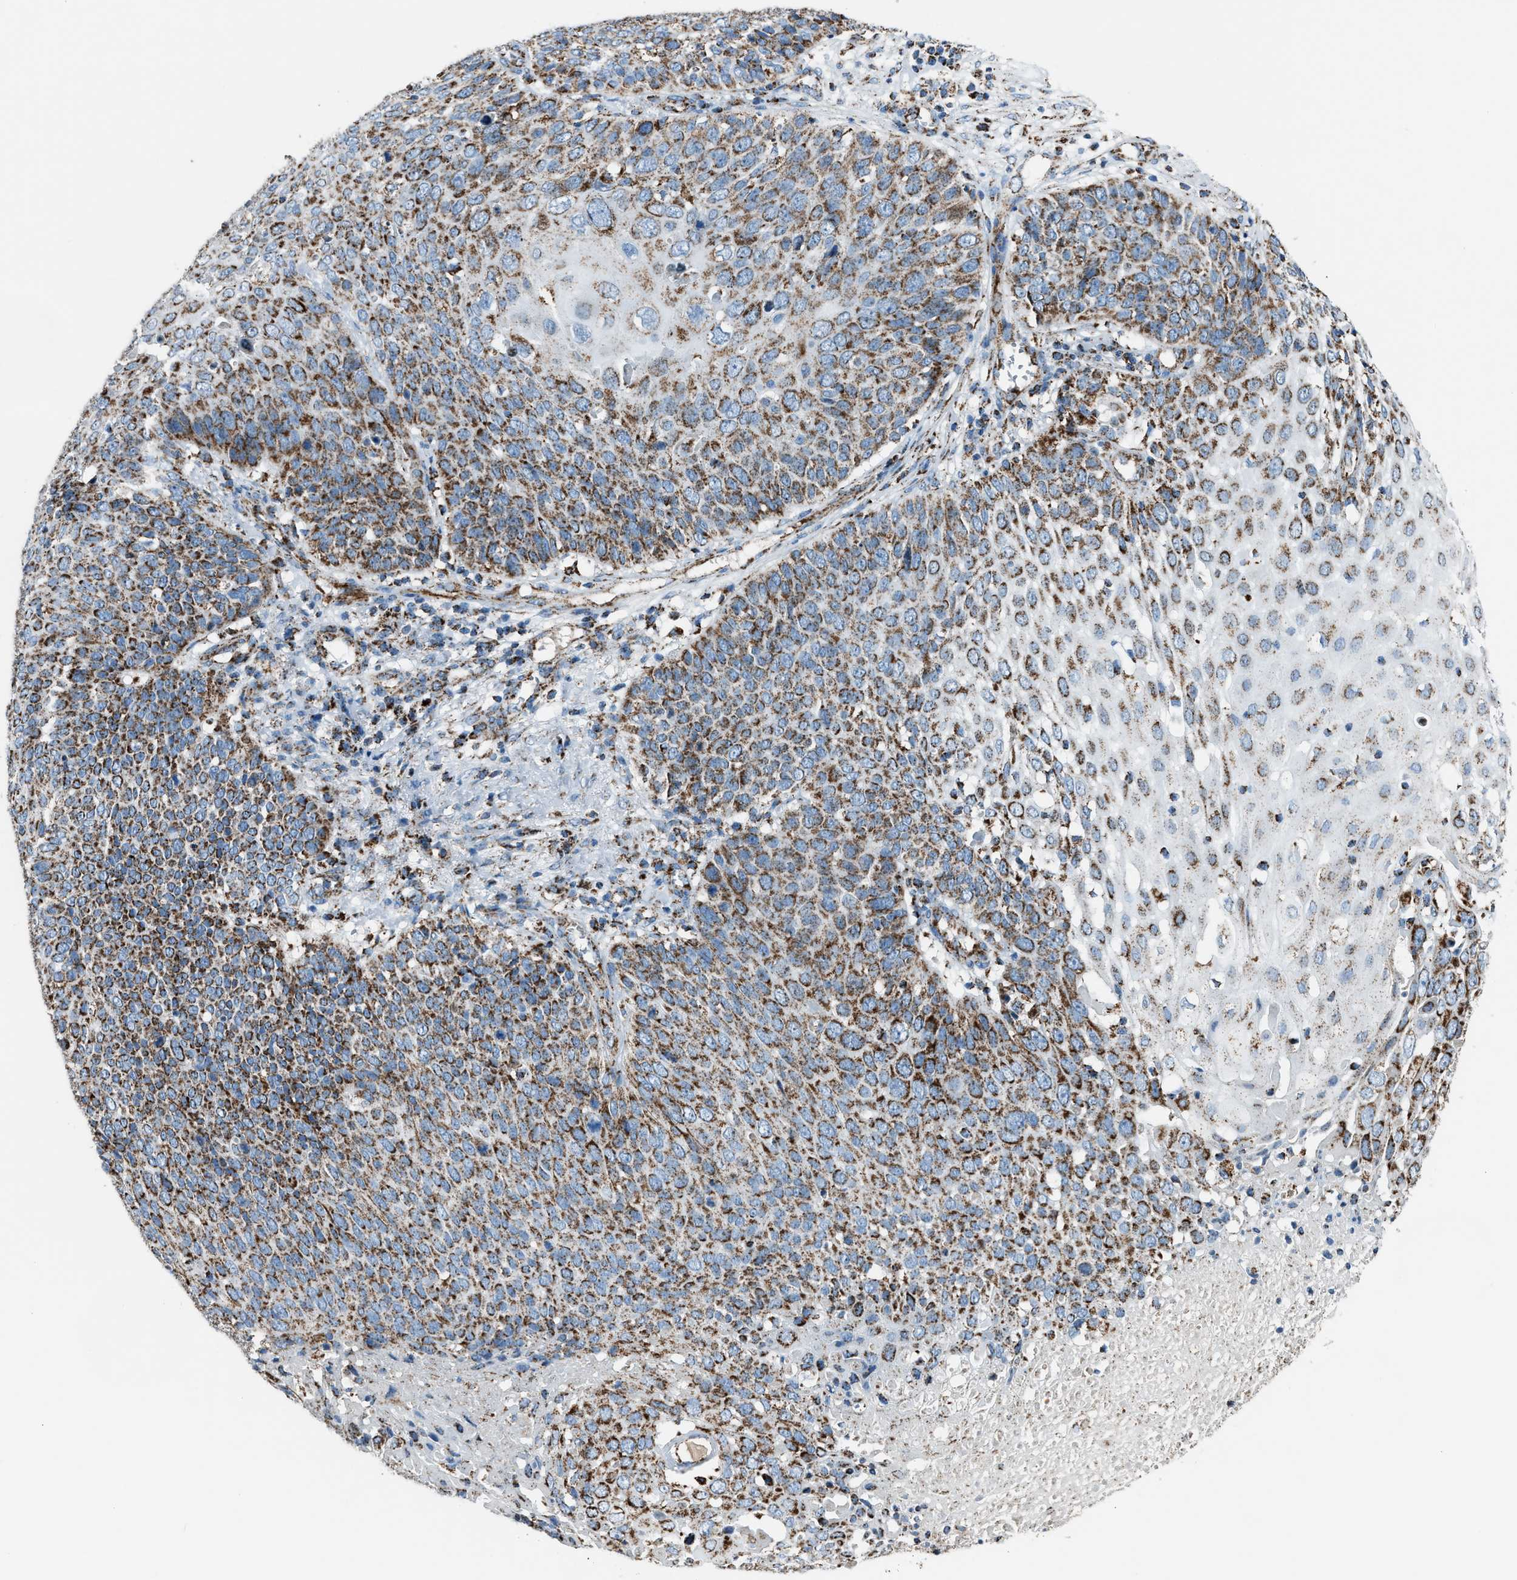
{"staining": {"intensity": "moderate", "quantity": ">75%", "location": "cytoplasmic/membranous"}, "tissue": "cervical cancer", "cell_type": "Tumor cells", "image_type": "cancer", "snomed": [{"axis": "morphology", "description": "Squamous cell carcinoma, NOS"}, {"axis": "topography", "description": "Cervix"}], "caption": "The photomicrograph demonstrates a brown stain indicating the presence of a protein in the cytoplasmic/membranous of tumor cells in squamous cell carcinoma (cervical). (Brightfield microscopy of DAB IHC at high magnification).", "gene": "MDH2", "patient": {"sex": "female", "age": 74}}